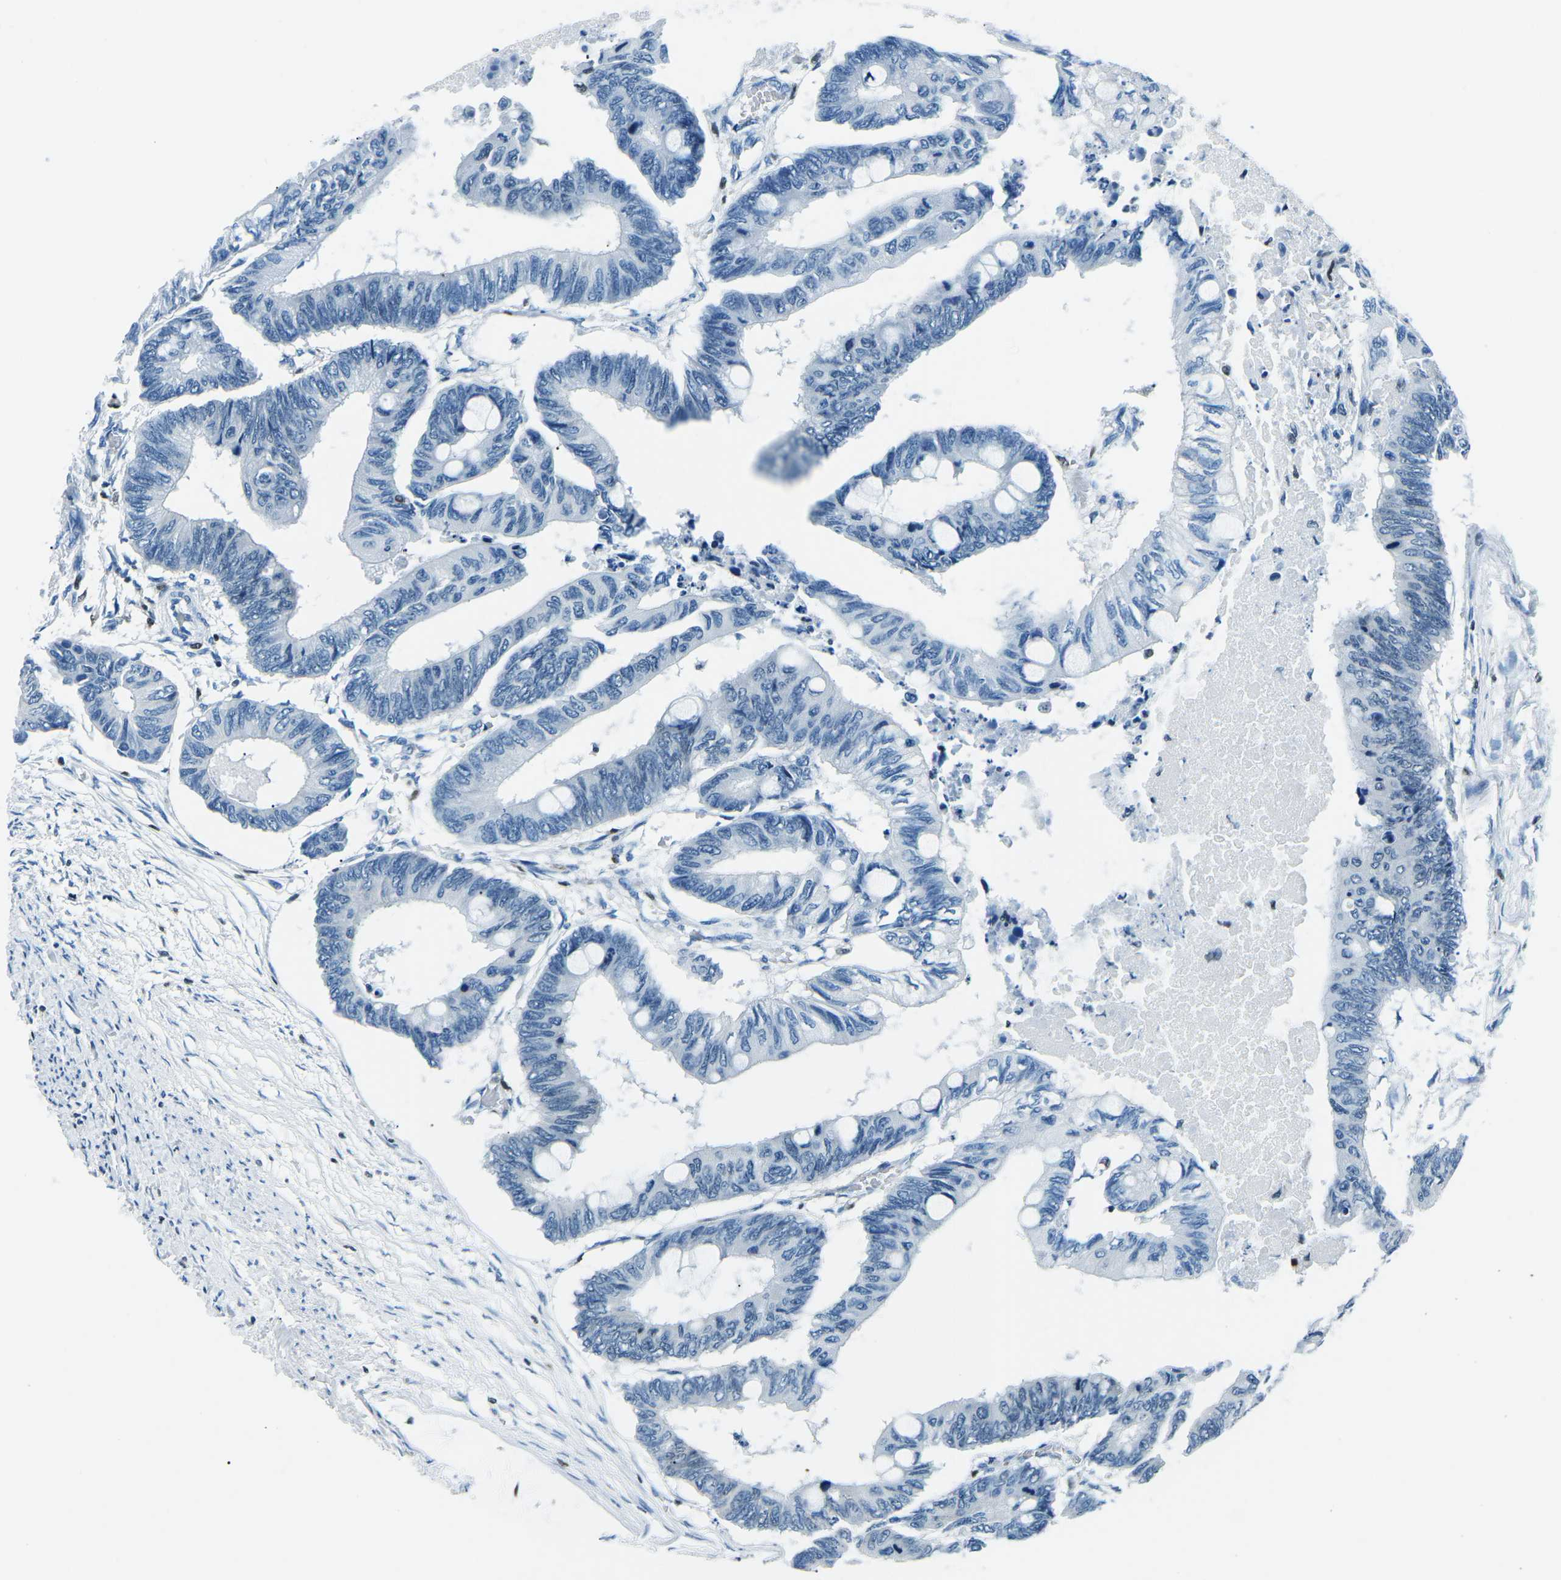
{"staining": {"intensity": "negative", "quantity": "none", "location": "none"}, "tissue": "colorectal cancer", "cell_type": "Tumor cells", "image_type": "cancer", "snomed": [{"axis": "morphology", "description": "Normal tissue, NOS"}, {"axis": "morphology", "description": "Adenocarcinoma, NOS"}, {"axis": "topography", "description": "Rectum"}, {"axis": "topography", "description": "Peripheral nerve tissue"}], "caption": "There is no significant expression in tumor cells of adenocarcinoma (colorectal).", "gene": "CELF2", "patient": {"sex": "male", "age": 92}}